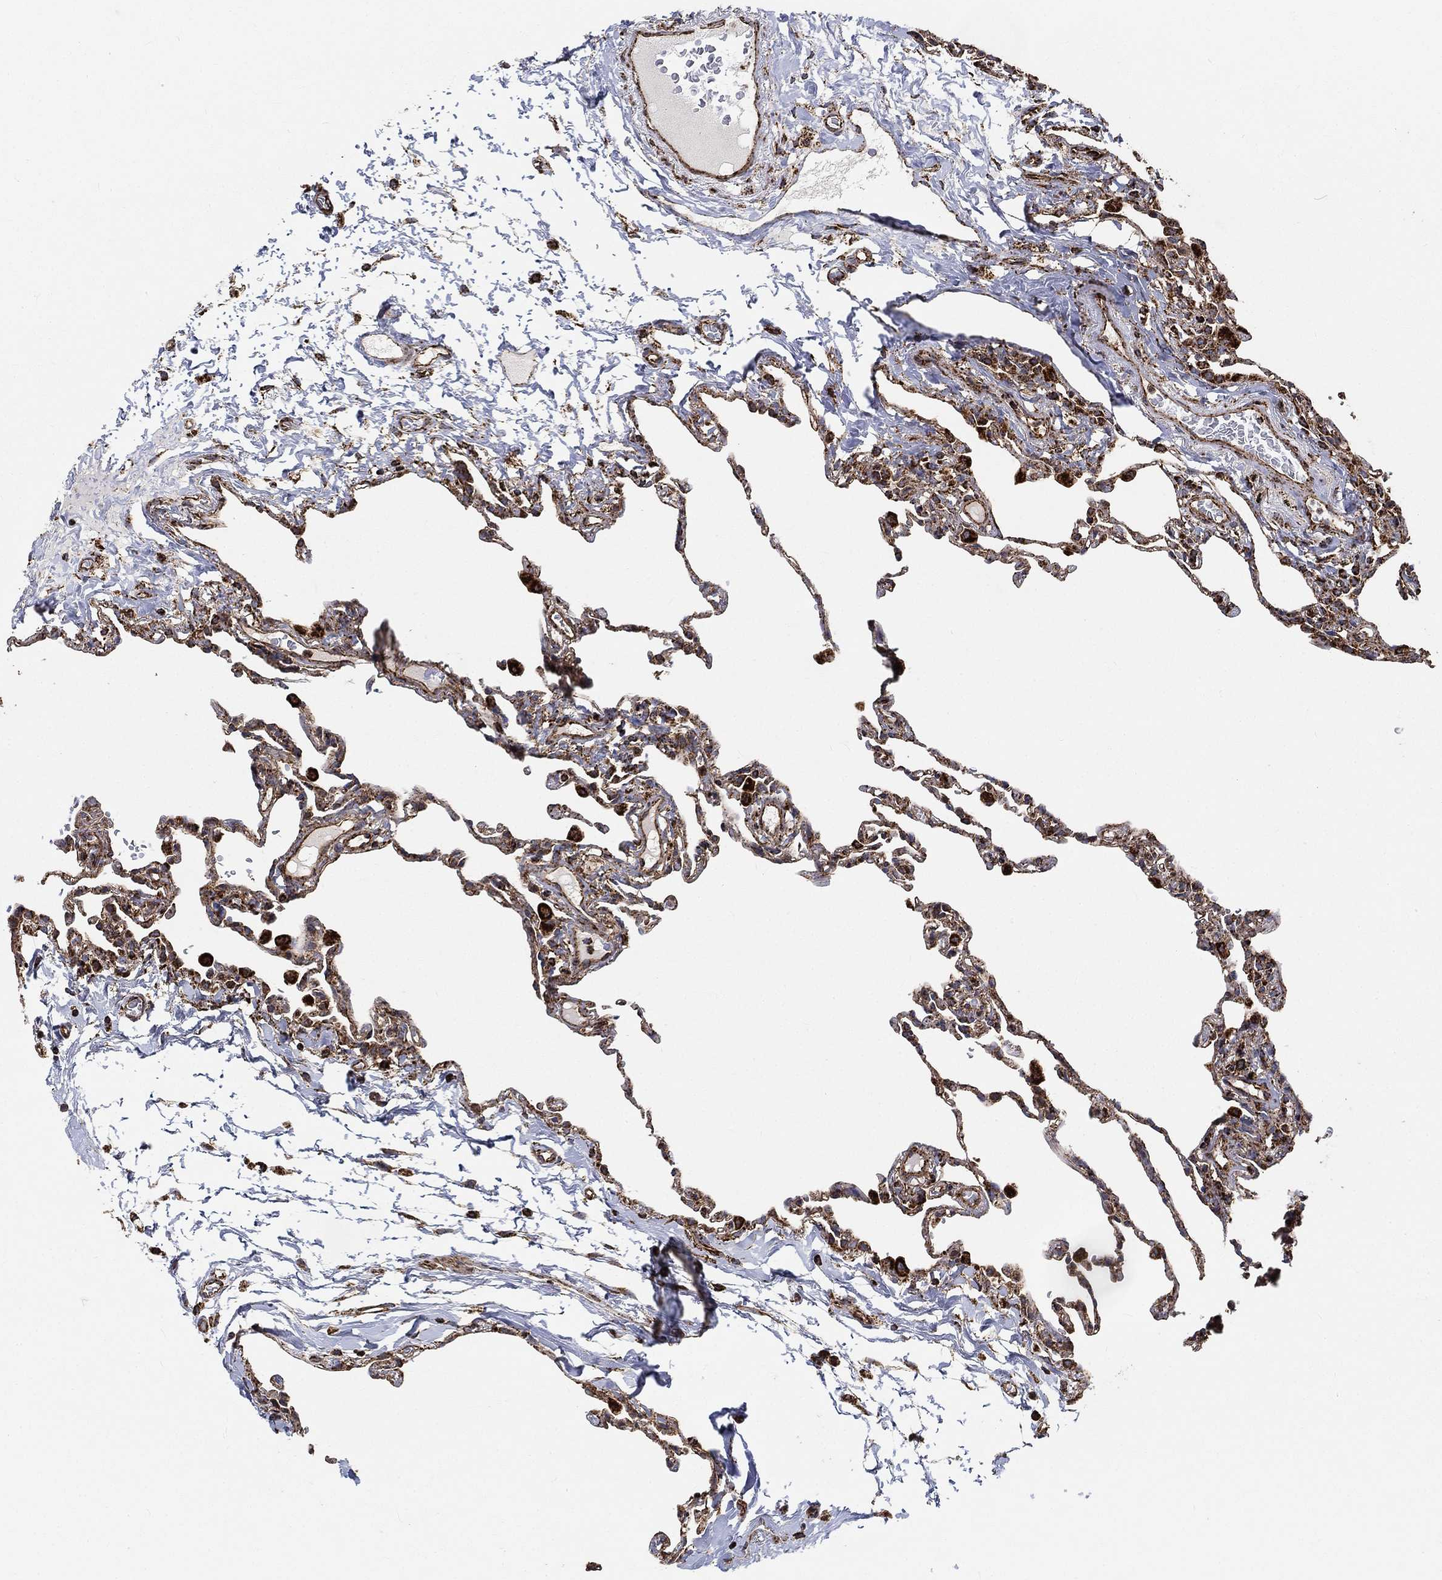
{"staining": {"intensity": "strong", "quantity": ">75%", "location": "cytoplasmic/membranous"}, "tissue": "lung", "cell_type": "Alveolar cells", "image_type": "normal", "snomed": [{"axis": "morphology", "description": "Normal tissue, NOS"}, {"axis": "topography", "description": "Lung"}], "caption": "A photomicrograph showing strong cytoplasmic/membranous staining in about >75% of alveolar cells in benign lung, as visualized by brown immunohistochemical staining.", "gene": "SLC38A7", "patient": {"sex": "female", "age": 57}}